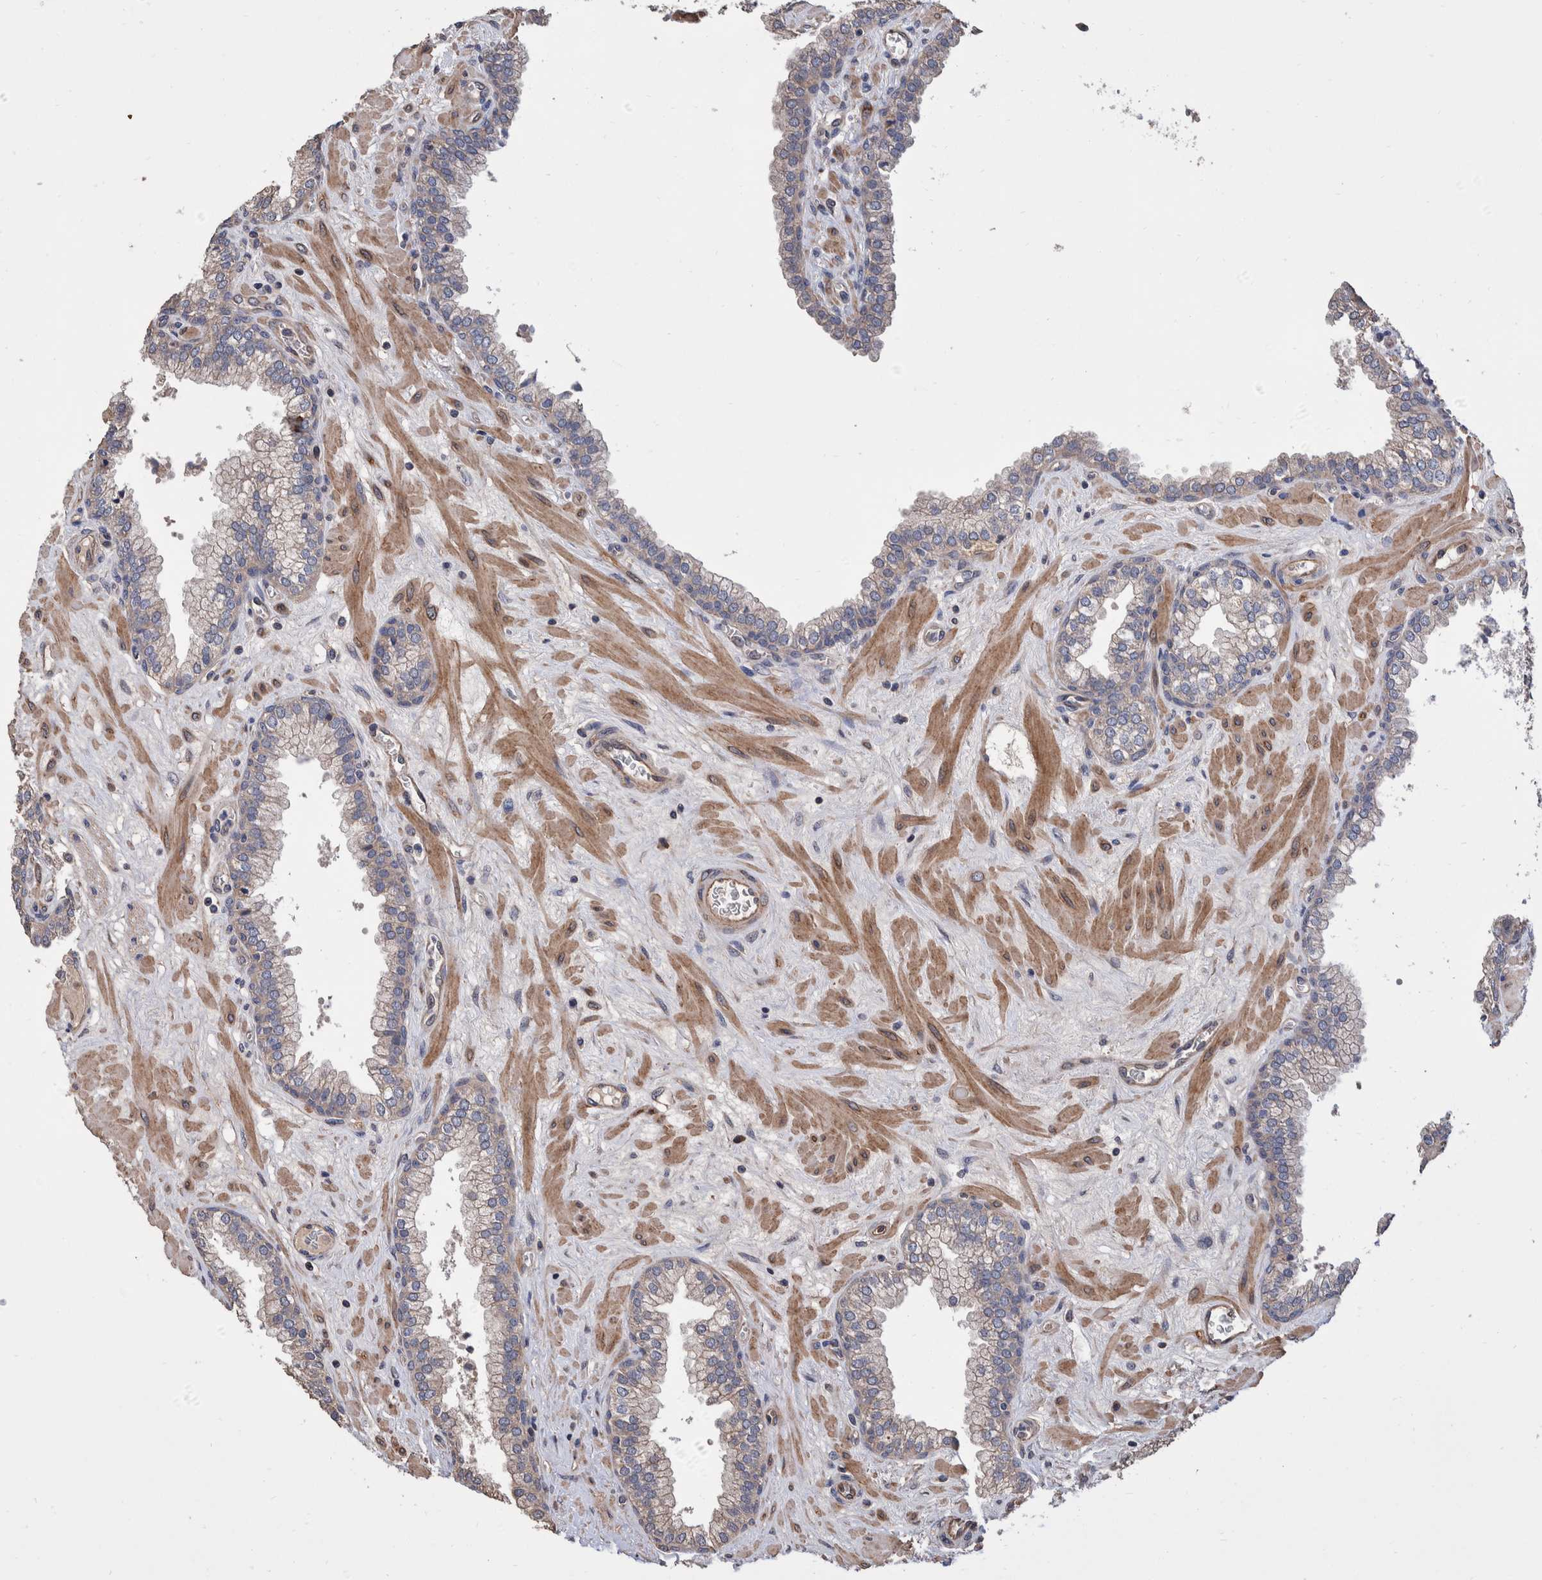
{"staining": {"intensity": "weak", "quantity": "<25%", "location": "cytoplasmic/membranous"}, "tissue": "prostate", "cell_type": "Glandular cells", "image_type": "normal", "snomed": [{"axis": "morphology", "description": "Normal tissue, NOS"}, {"axis": "morphology", "description": "Urothelial carcinoma, Low grade"}, {"axis": "topography", "description": "Urinary bladder"}, {"axis": "topography", "description": "Prostate"}], "caption": "Glandular cells show no significant protein positivity in unremarkable prostate. (DAB immunohistochemistry (IHC), high magnification).", "gene": "SLC45A4", "patient": {"sex": "male", "age": 60}}